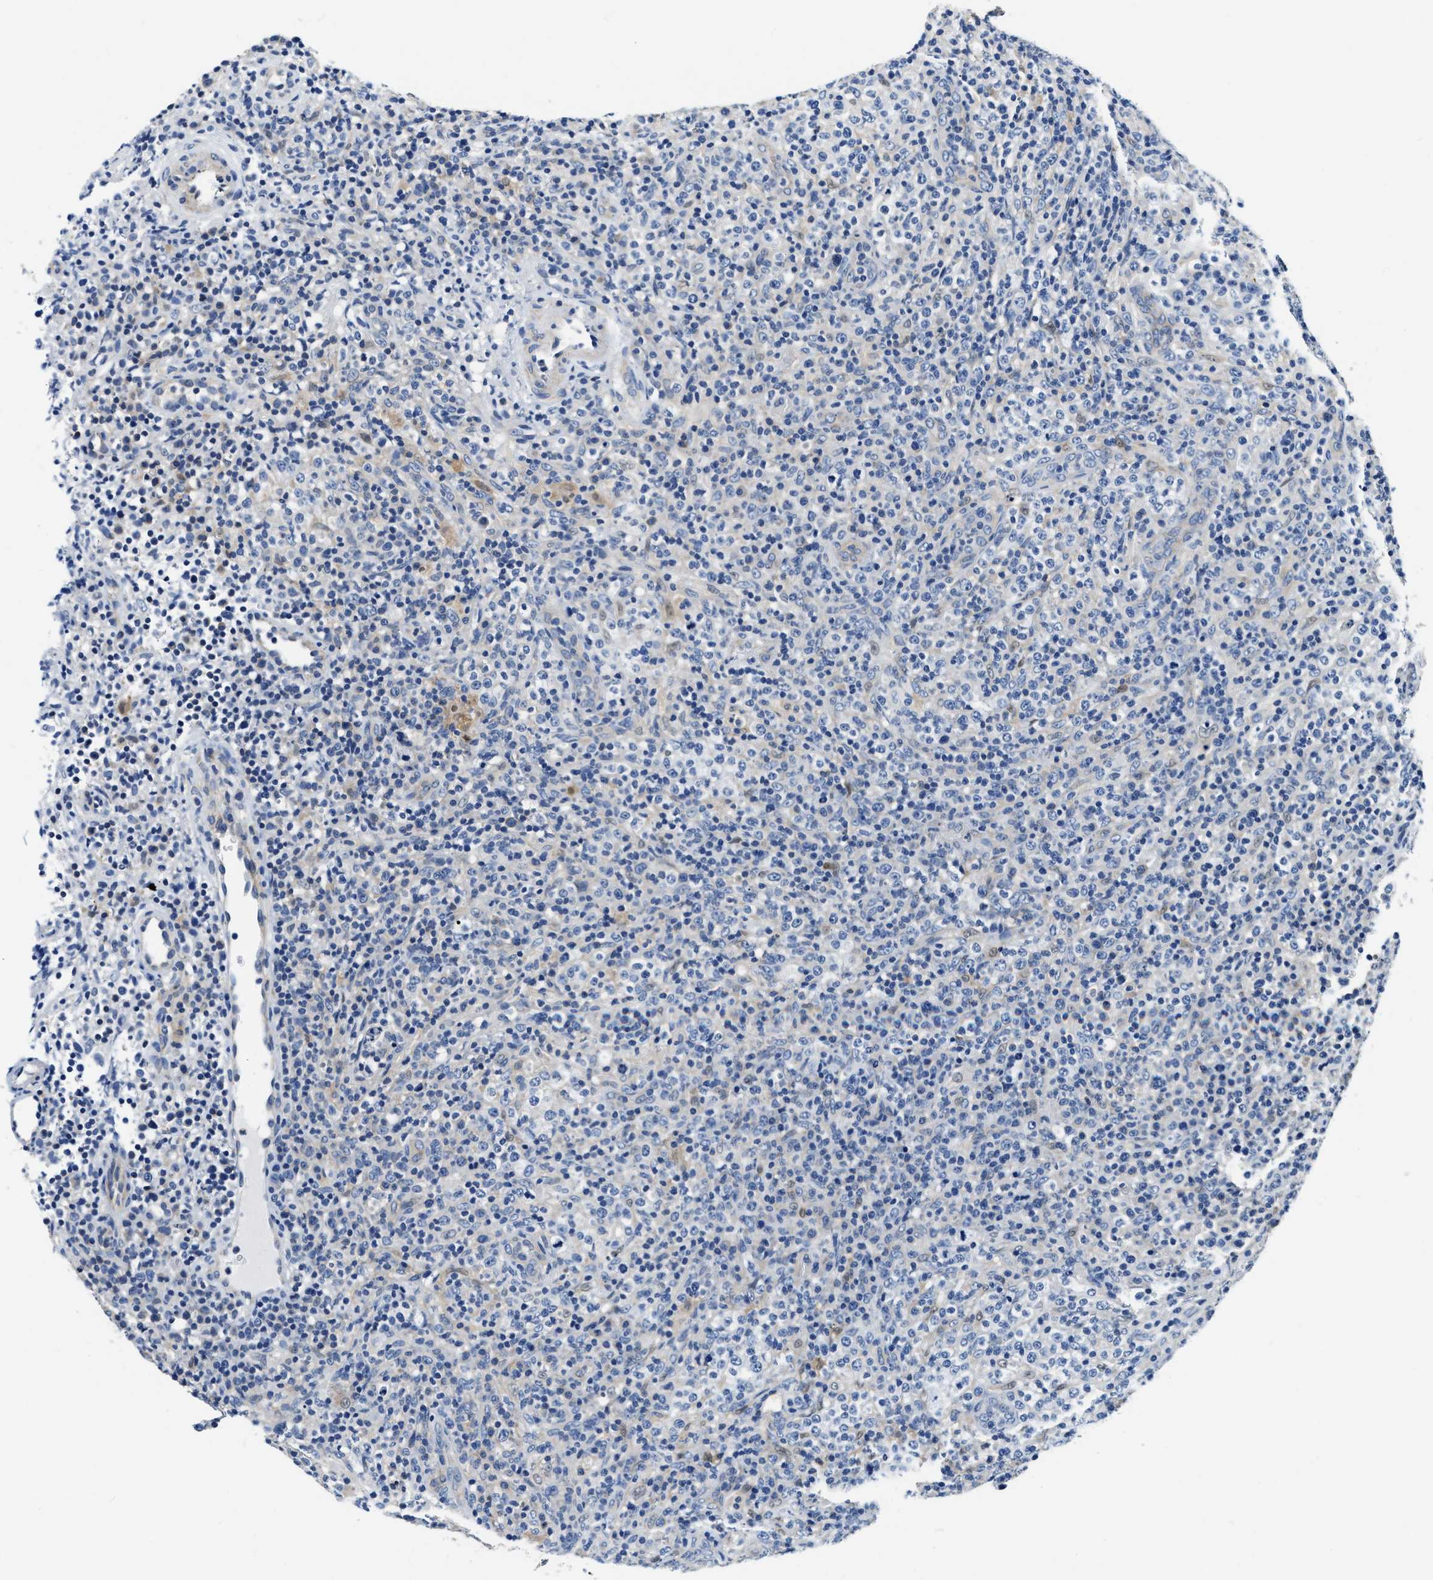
{"staining": {"intensity": "negative", "quantity": "none", "location": "none"}, "tissue": "lymphoma", "cell_type": "Tumor cells", "image_type": "cancer", "snomed": [{"axis": "morphology", "description": "Malignant lymphoma, non-Hodgkin's type, High grade"}, {"axis": "topography", "description": "Lymph node"}], "caption": "DAB (3,3'-diaminobenzidine) immunohistochemical staining of lymphoma displays no significant positivity in tumor cells. The staining is performed using DAB brown chromogen with nuclei counter-stained in using hematoxylin.", "gene": "EIF2AK2", "patient": {"sex": "female", "age": 76}}